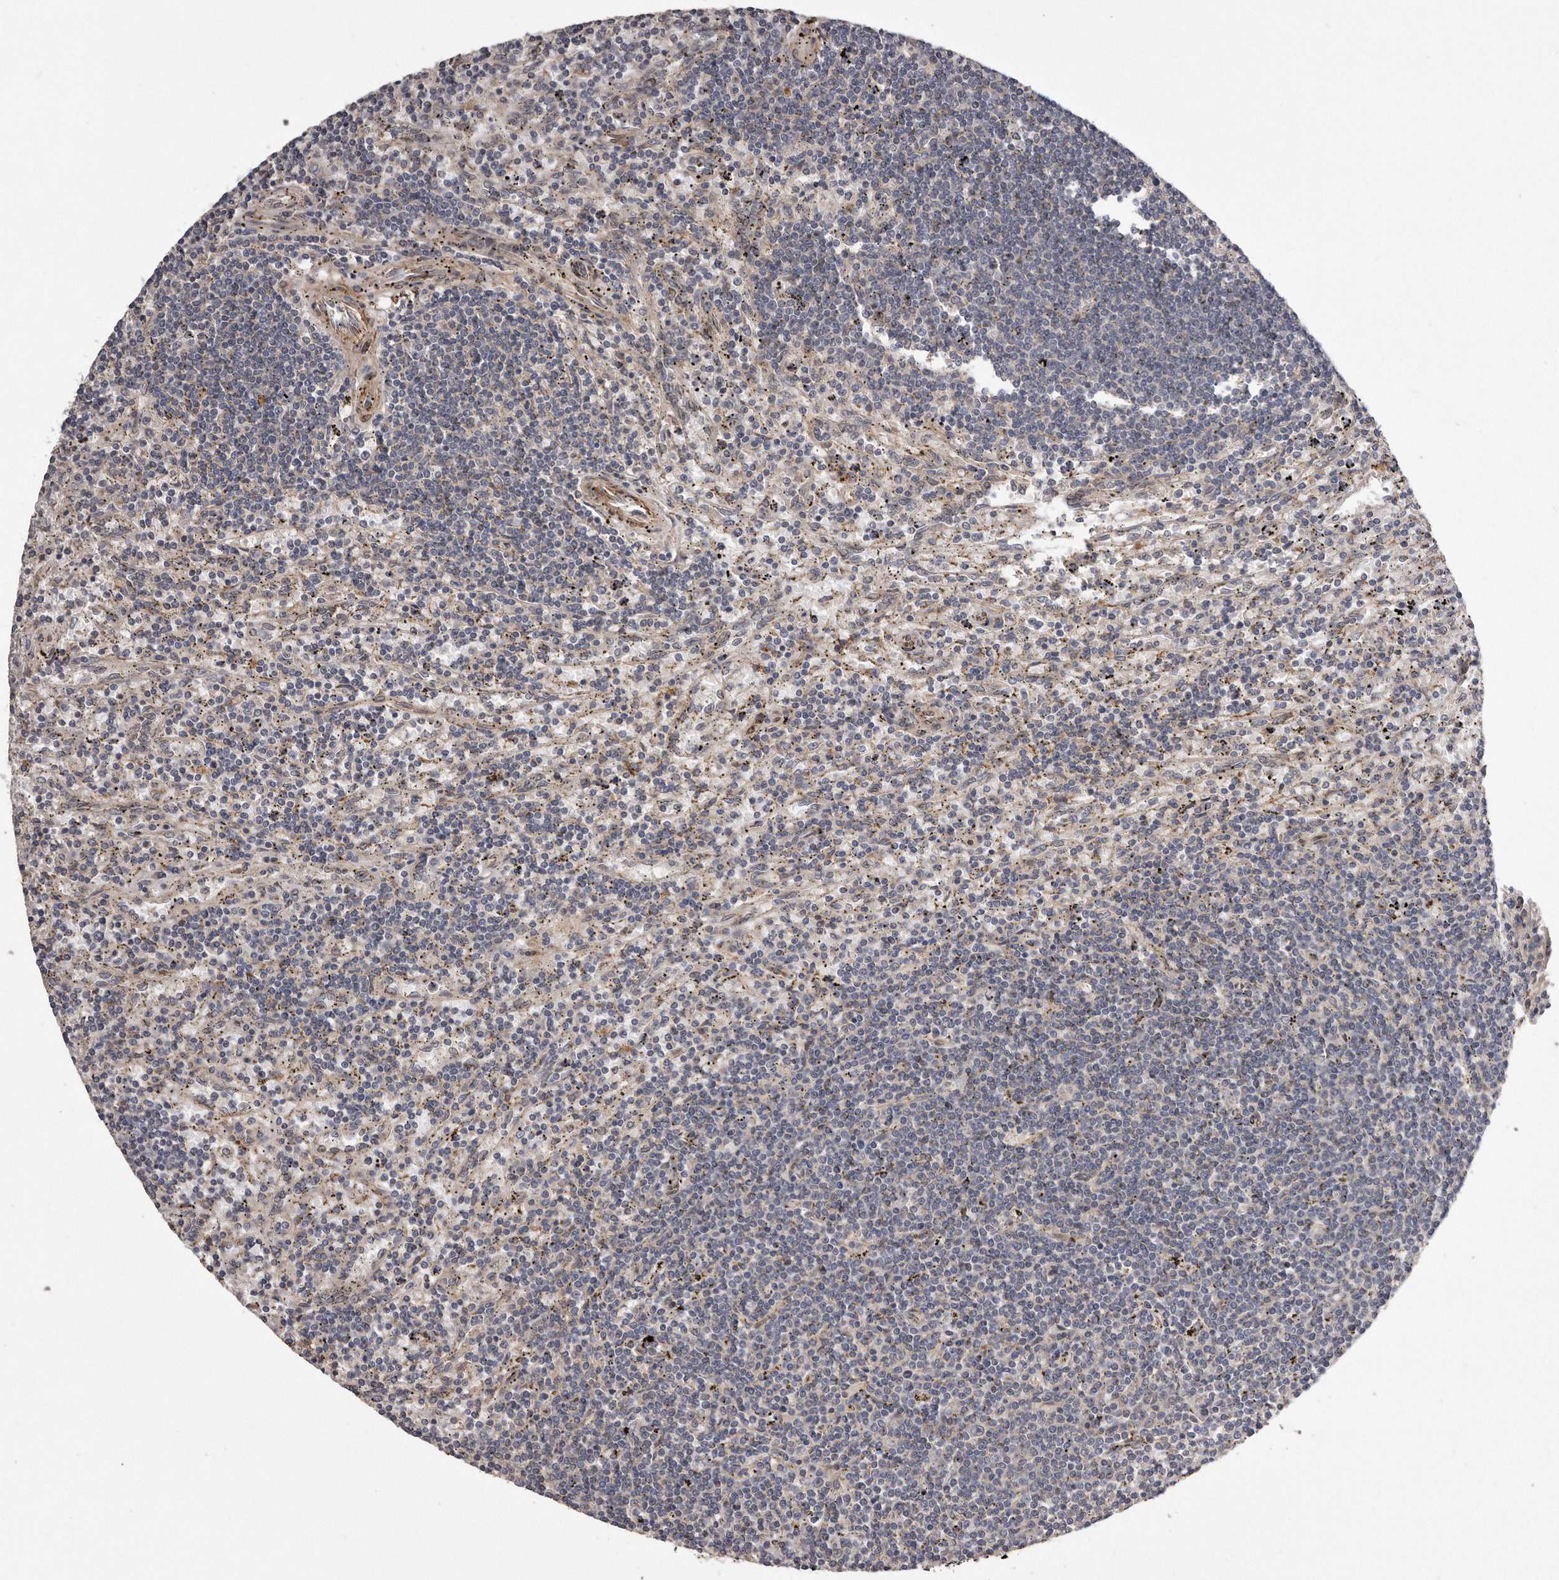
{"staining": {"intensity": "negative", "quantity": "none", "location": "none"}, "tissue": "lymphoma", "cell_type": "Tumor cells", "image_type": "cancer", "snomed": [{"axis": "morphology", "description": "Malignant lymphoma, non-Hodgkin's type, Low grade"}, {"axis": "topography", "description": "Spleen"}], "caption": "This is a photomicrograph of immunohistochemistry (IHC) staining of lymphoma, which shows no positivity in tumor cells.", "gene": "ARMCX1", "patient": {"sex": "male", "age": 76}}